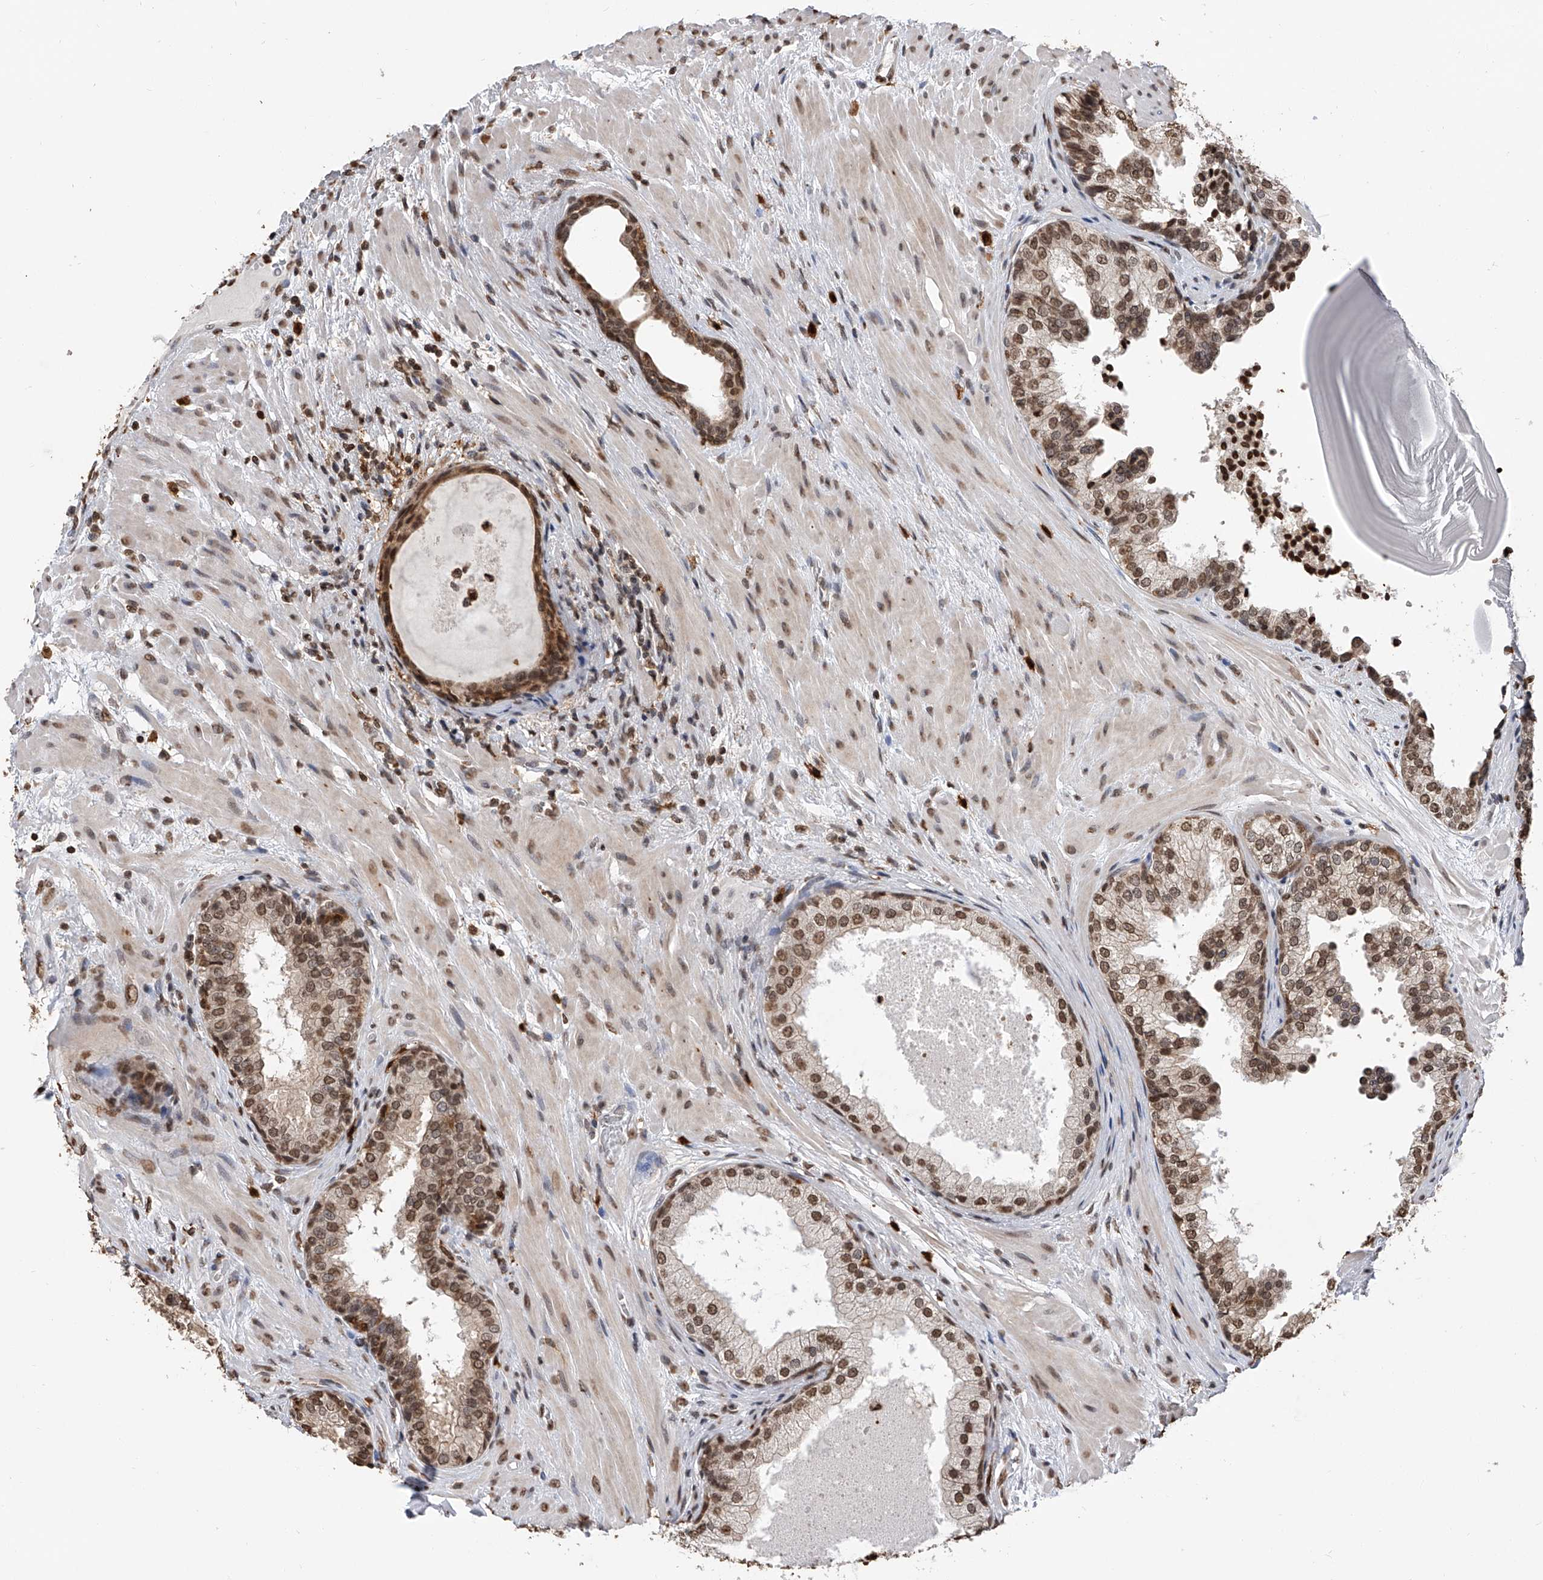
{"staining": {"intensity": "moderate", "quantity": ">75%", "location": "nuclear"}, "tissue": "prostate", "cell_type": "Glandular cells", "image_type": "normal", "snomed": [{"axis": "morphology", "description": "Normal tissue, NOS"}, {"axis": "topography", "description": "Prostate"}], "caption": "Prostate was stained to show a protein in brown. There is medium levels of moderate nuclear staining in about >75% of glandular cells. Using DAB (3,3'-diaminobenzidine) (brown) and hematoxylin (blue) stains, captured at high magnification using brightfield microscopy.", "gene": "CFAP410", "patient": {"sex": "male", "age": 48}}